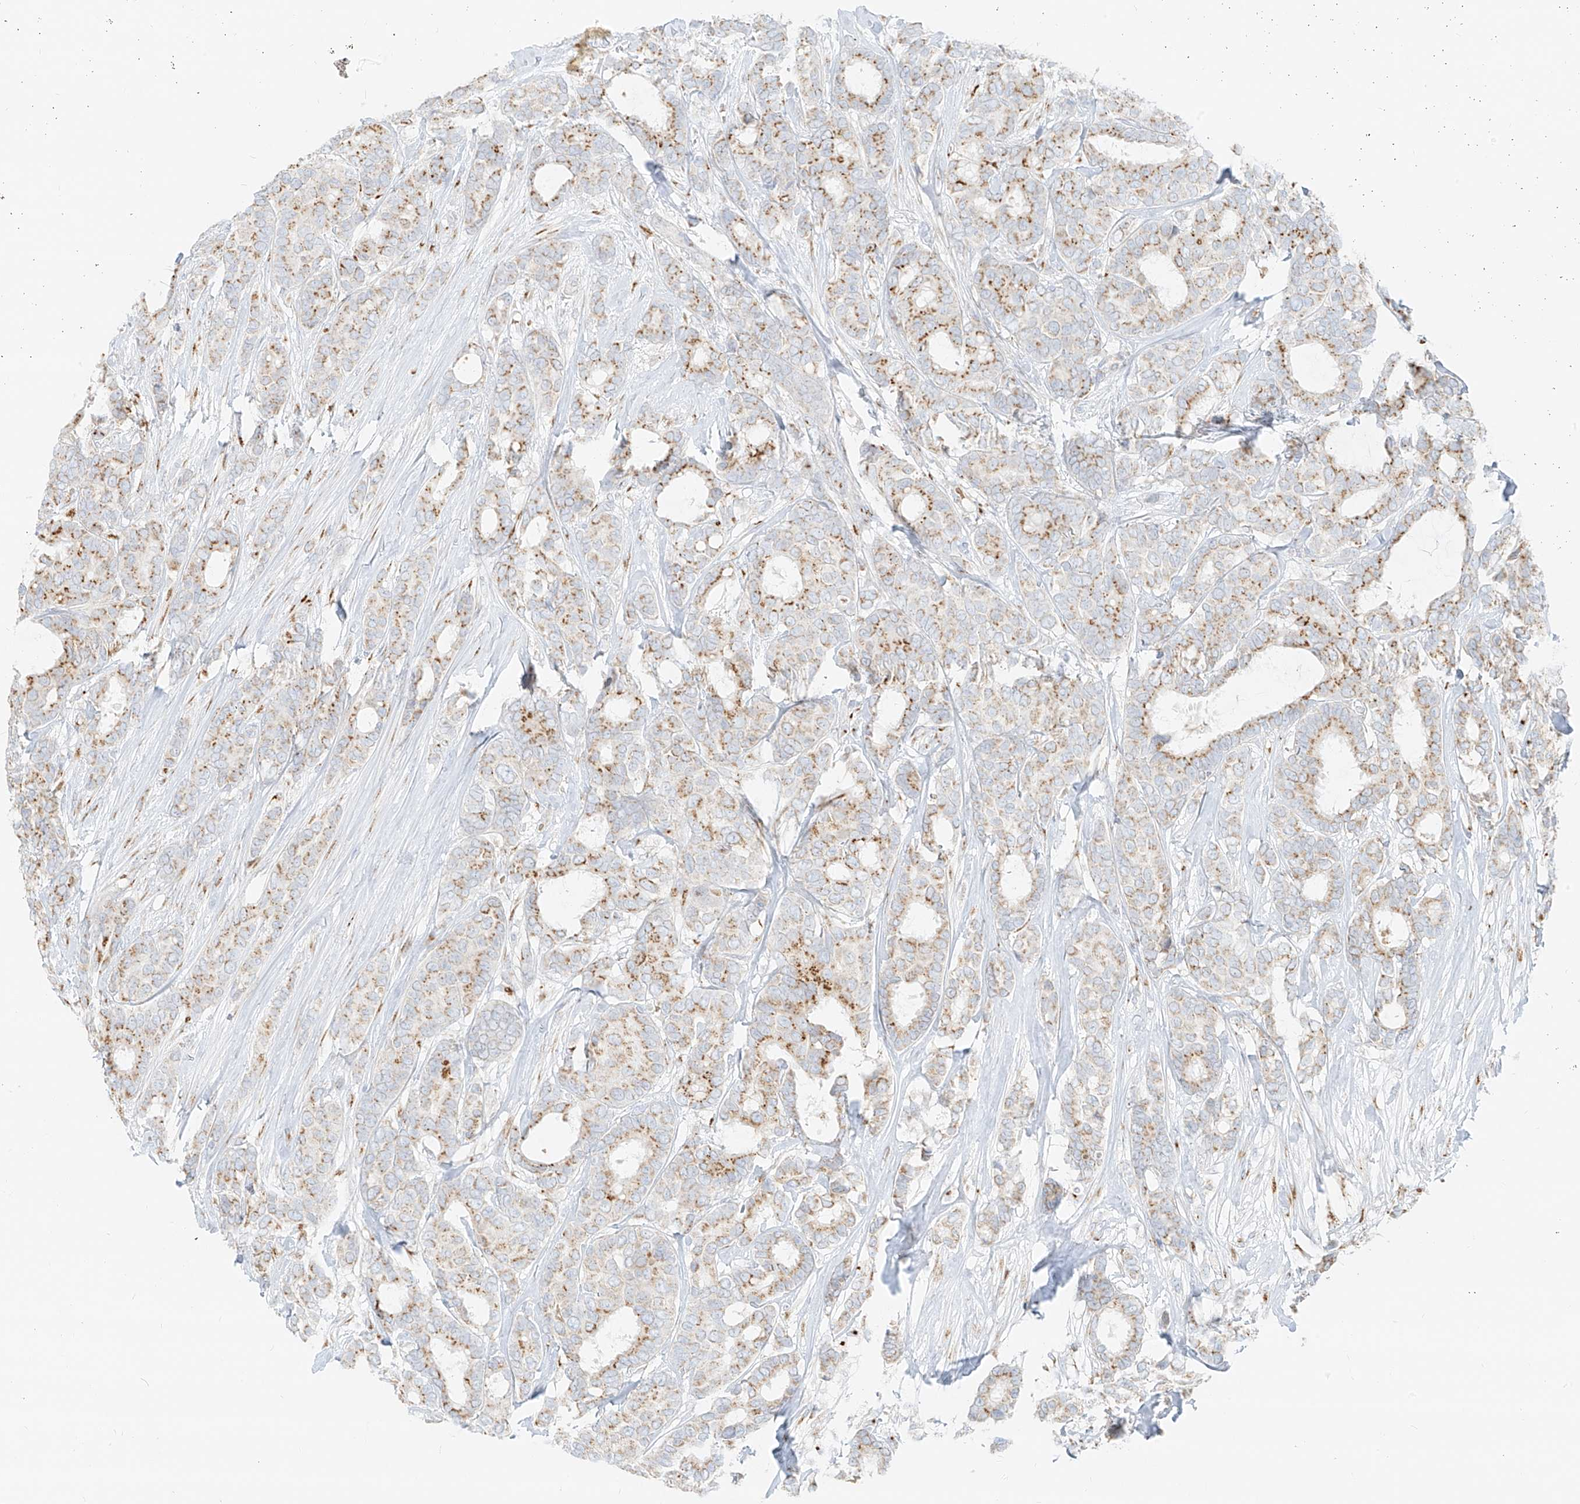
{"staining": {"intensity": "moderate", "quantity": "25%-75%", "location": "cytoplasmic/membranous"}, "tissue": "breast cancer", "cell_type": "Tumor cells", "image_type": "cancer", "snomed": [{"axis": "morphology", "description": "Duct carcinoma"}, {"axis": "topography", "description": "Breast"}], "caption": "Brown immunohistochemical staining in breast cancer (invasive ductal carcinoma) shows moderate cytoplasmic/membranous expression in approximately 25%-75% of tumor cells.", "gene": "TMEM87B", "patient": {"sex": "female", "age": 87}}